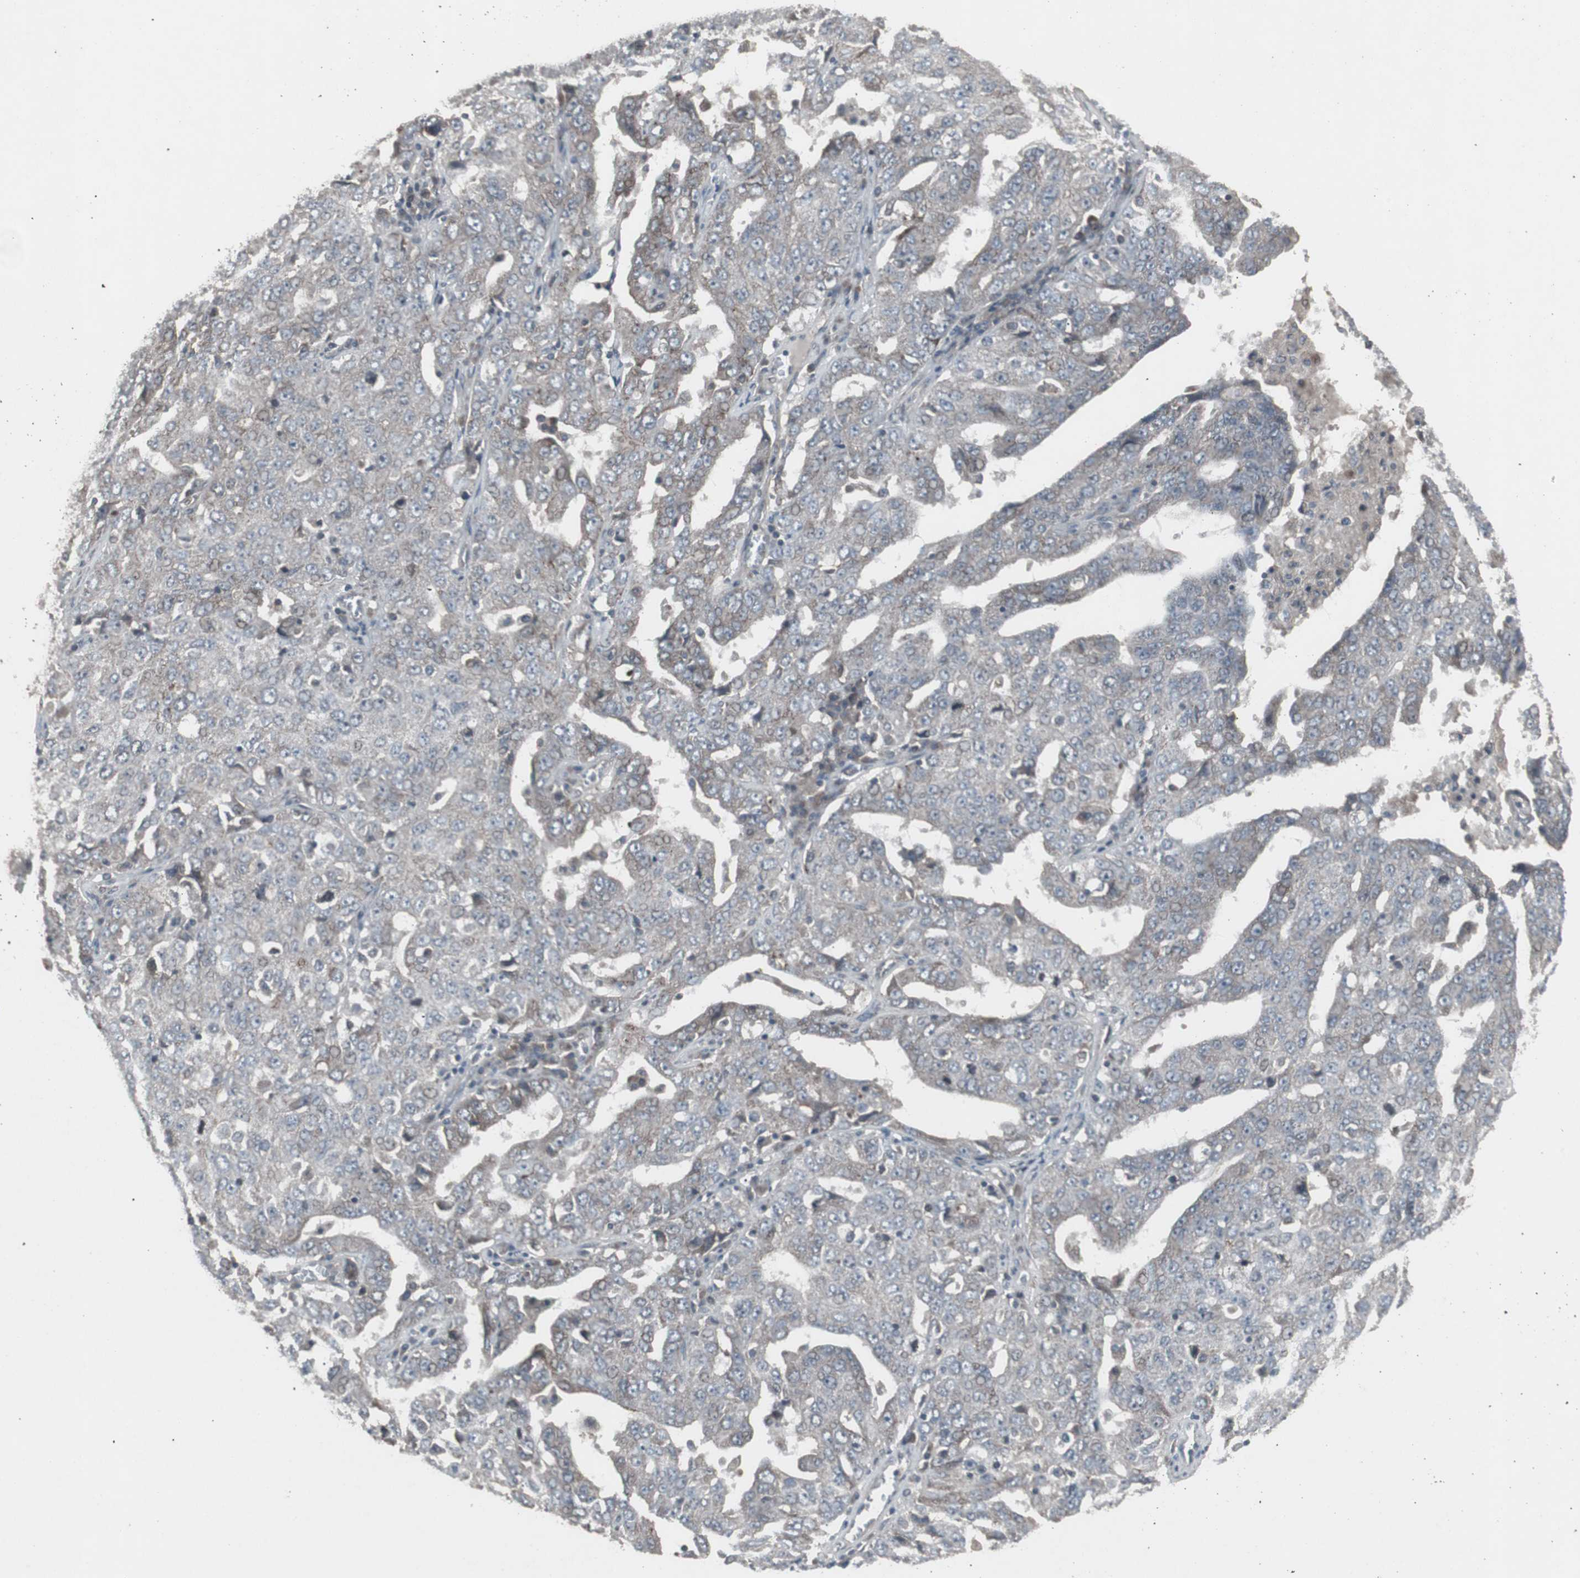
{"staining": {"intensity": "weak", "quantity": "<25%", "location": "cytoplasmic/membranous"}, "tissue": "ovarian cancer", "cell_type": "Tumor cells", "image_type": "cancer", "snomed": [{"axis": "morphology", "description": "Carcinoma, endometroid"}, {"axis": "topography", "description": "Ovary"}], "caption": "A photomicrograph of human endometroid carcinoma (ovarian) is negative for staining in tumor cells.", "gene": "SSTR2", "patient": {"sex": "female", "age": 62}}